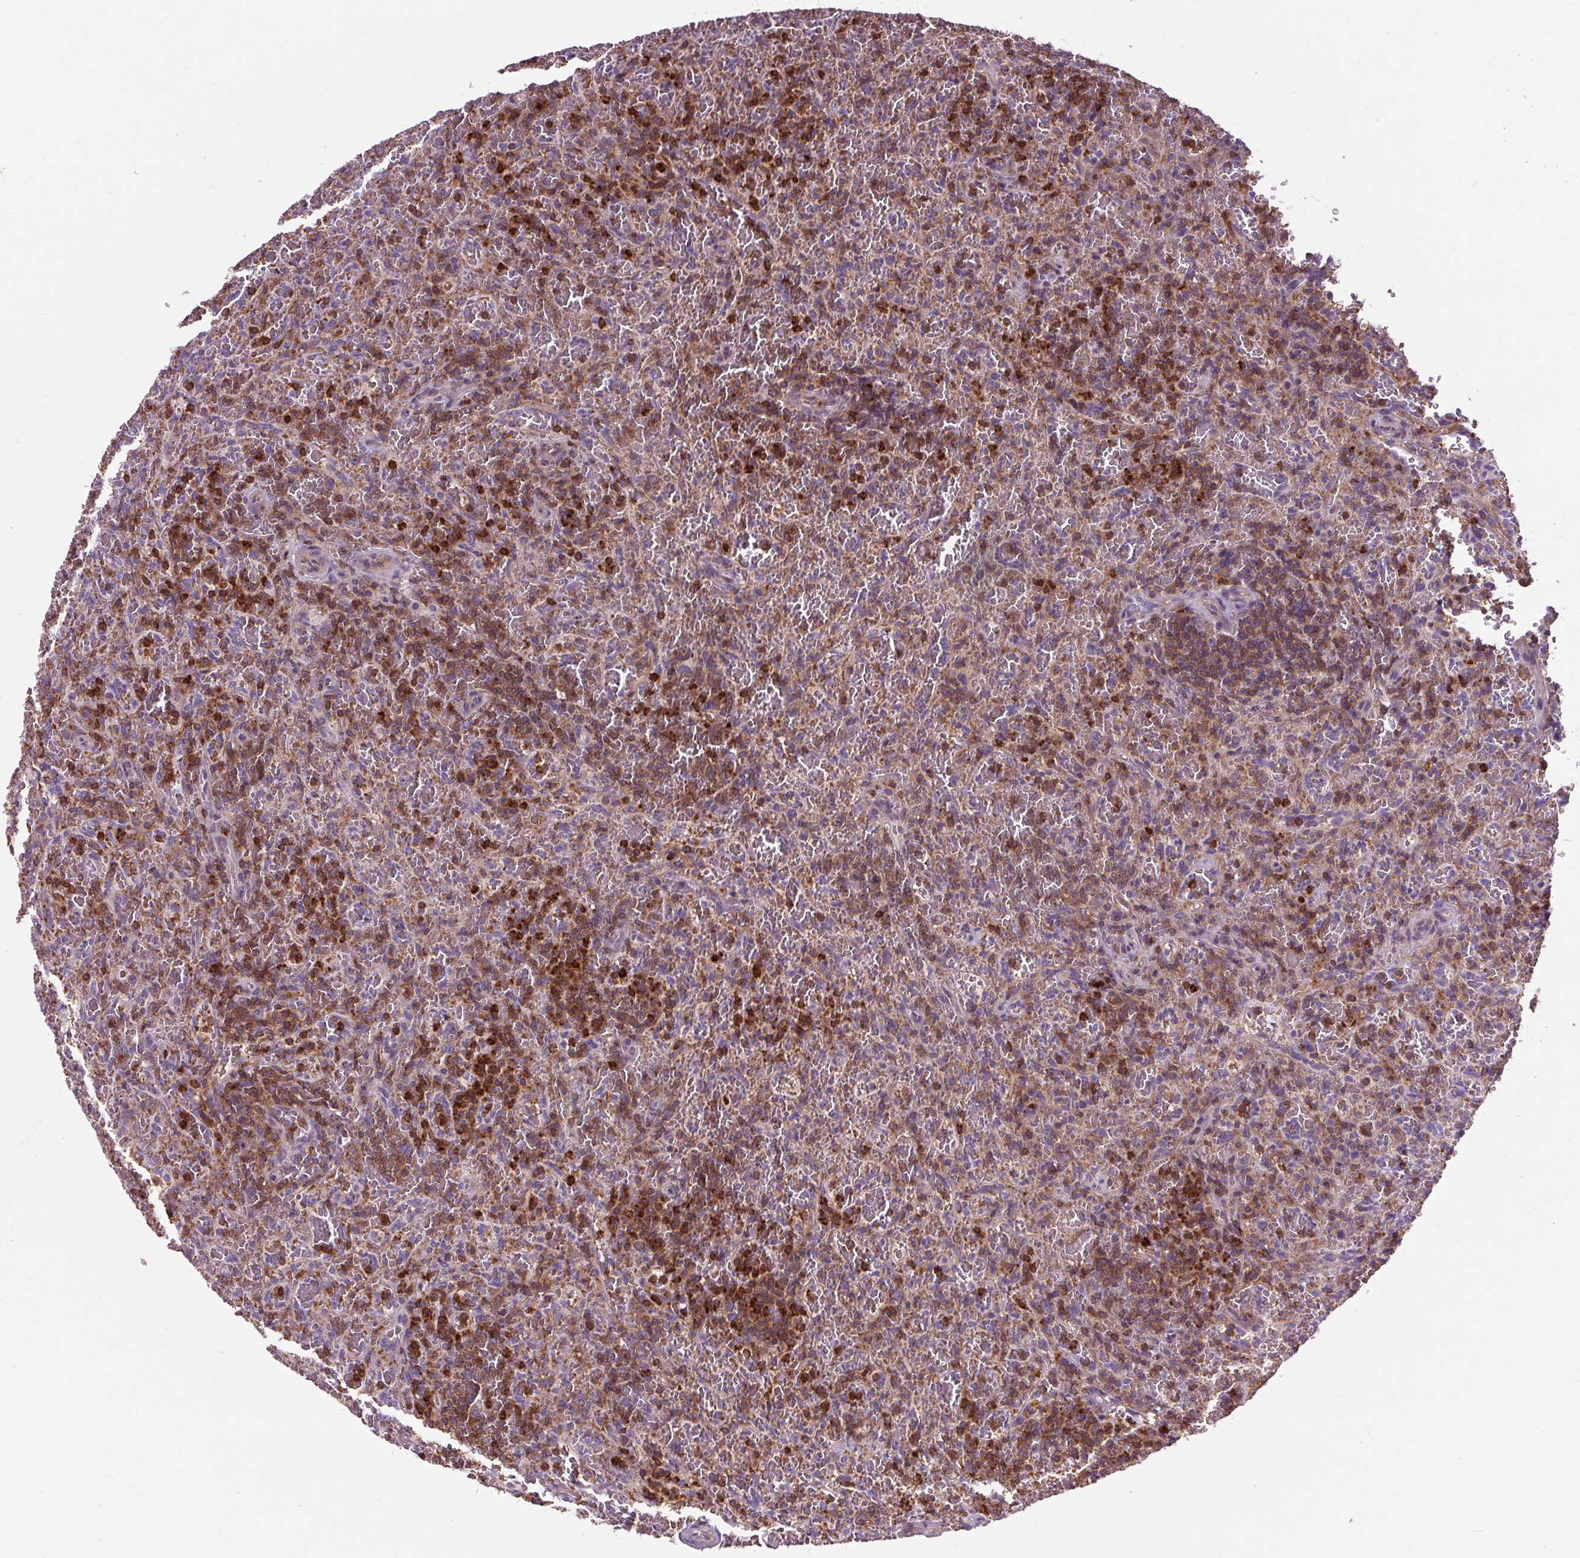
{"staining": {"intensity": "negative", "quantity": "none", "location": "none"}, "tissue": "lymphoma", "cell_type": "Tumor cells", "image_type": "cancer", "snomed": [{"axis": "morphology", "description": "Malignant lymphoma, non-Hodgkin's type, Low grade"}, {"axis": "topography", "description": "Spleen"}], "caption": "A micrograph of lymphoma stained for a protein exhibits no brown staining in tumor cells.", "gene": "CISD3", "patient": {"sex": "female", "age": 64}}